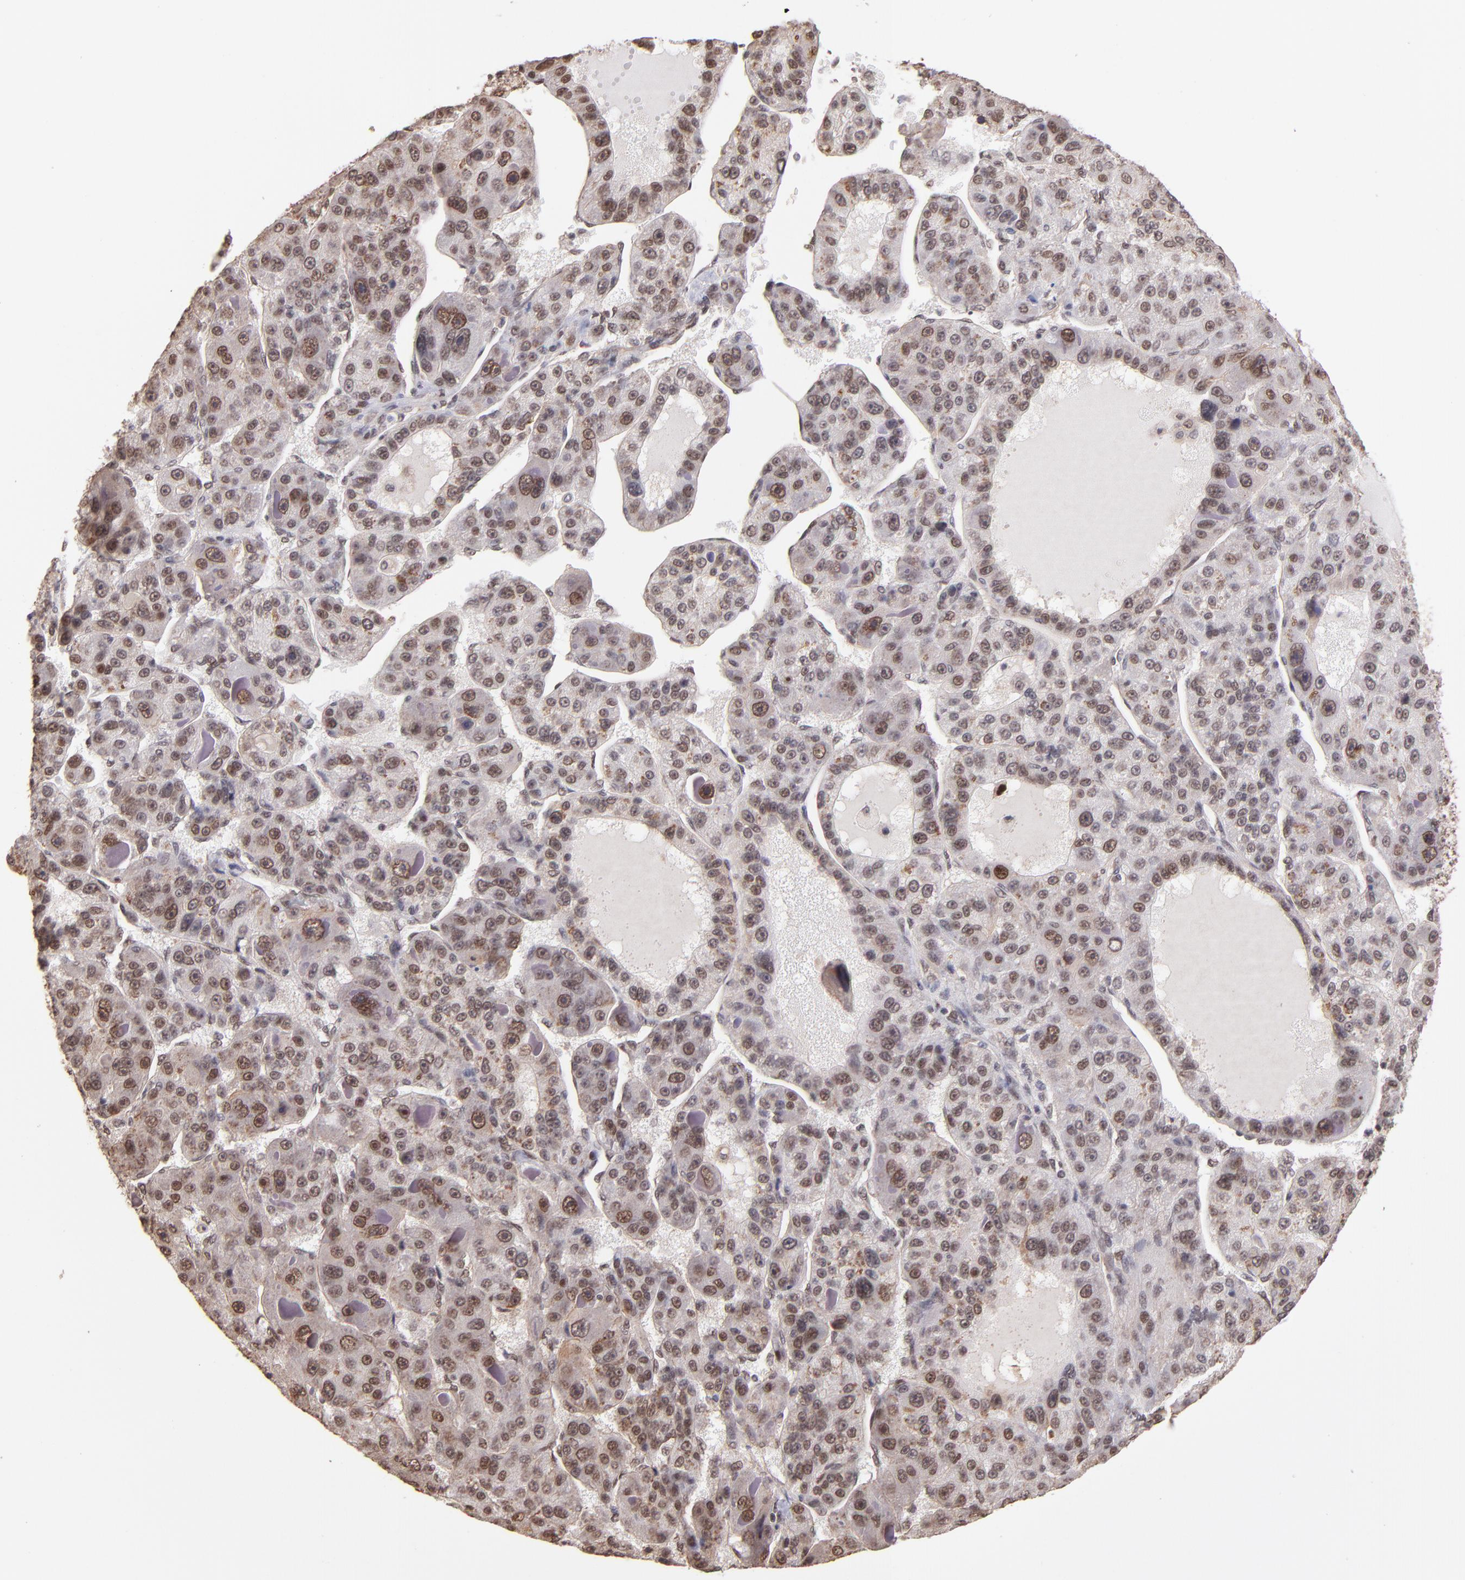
{"staining": {"intensity": "weak", "quantity": "<25%", "location": "nuclear"}, "tissue": "liver cancer", "cell_type": "Tumor cells", "image_type": "cancer", "snomed": [{"axis": "morphology", "description": "Carcinoma, Hepatocellular, NOS"}, {"axis": "topography", "description": "Liver"}], "caption": "Immunohistochemistry micrograph of neoplastic tissue: liver cancer (hepatocellular carcinoma) stained with DAB displays no significant protein expression in tumor cells.", "gene": "TERF2", "patient": {"sex": "male", "age": 76}}